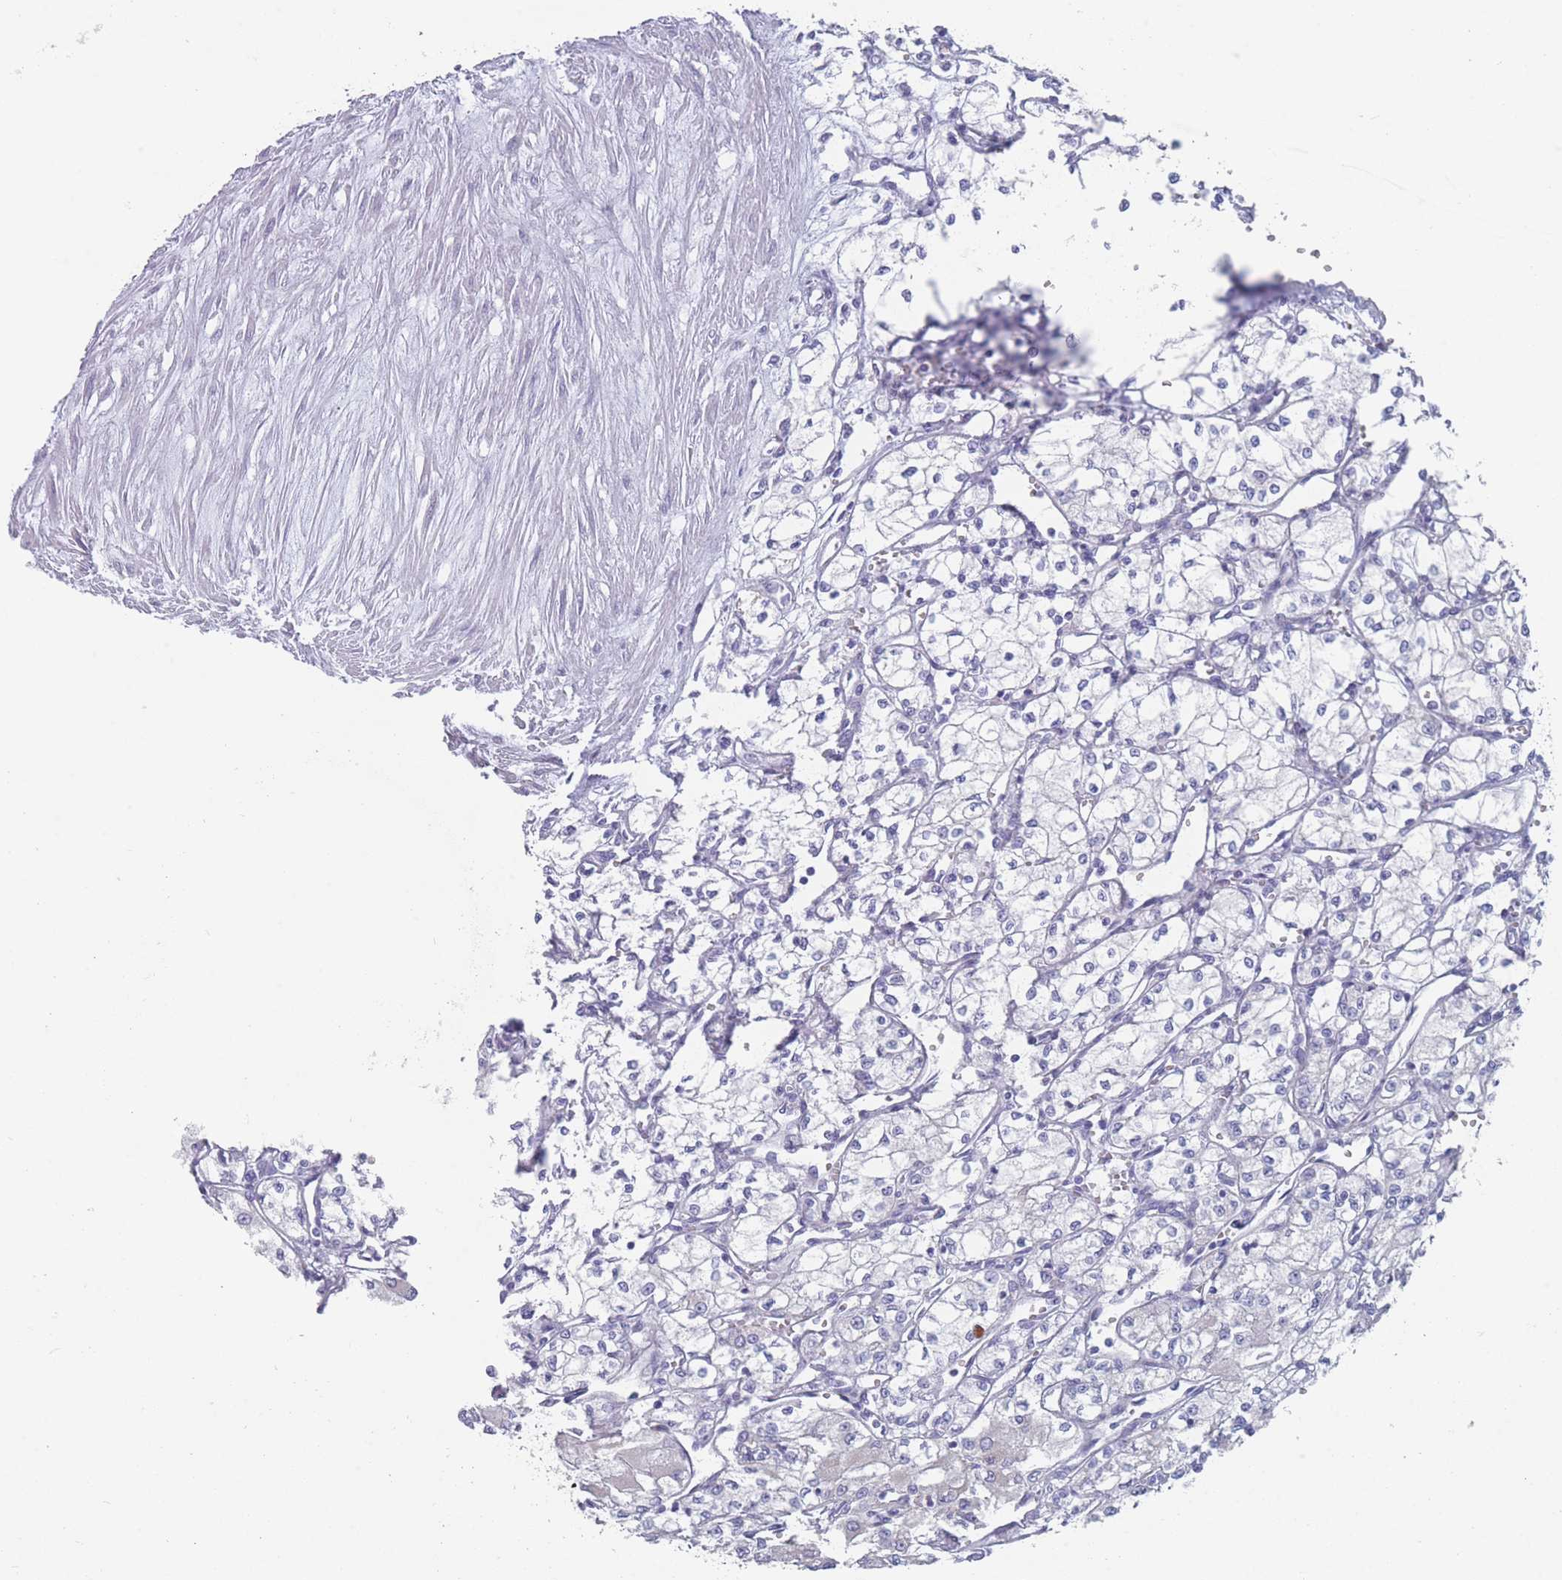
{"staining": {"intensity": "negative", "quantity": "none", "location": "none"}, "tissue": "renal cancer", "cell_type": "Tumor cells", "image_type": "cancer", "snomed": [{"axis": "morphology", "description": "Adenocarcinoma, NOS"}, {"axis": "topography", "description": "Kidney"}], "caption": "Immunohistochemistry of human renal adenocarcinoma exhibits no expression in tumor cells.", "gene": "ST8SIA5", "patient": {"sex": "male", "age": 59}}